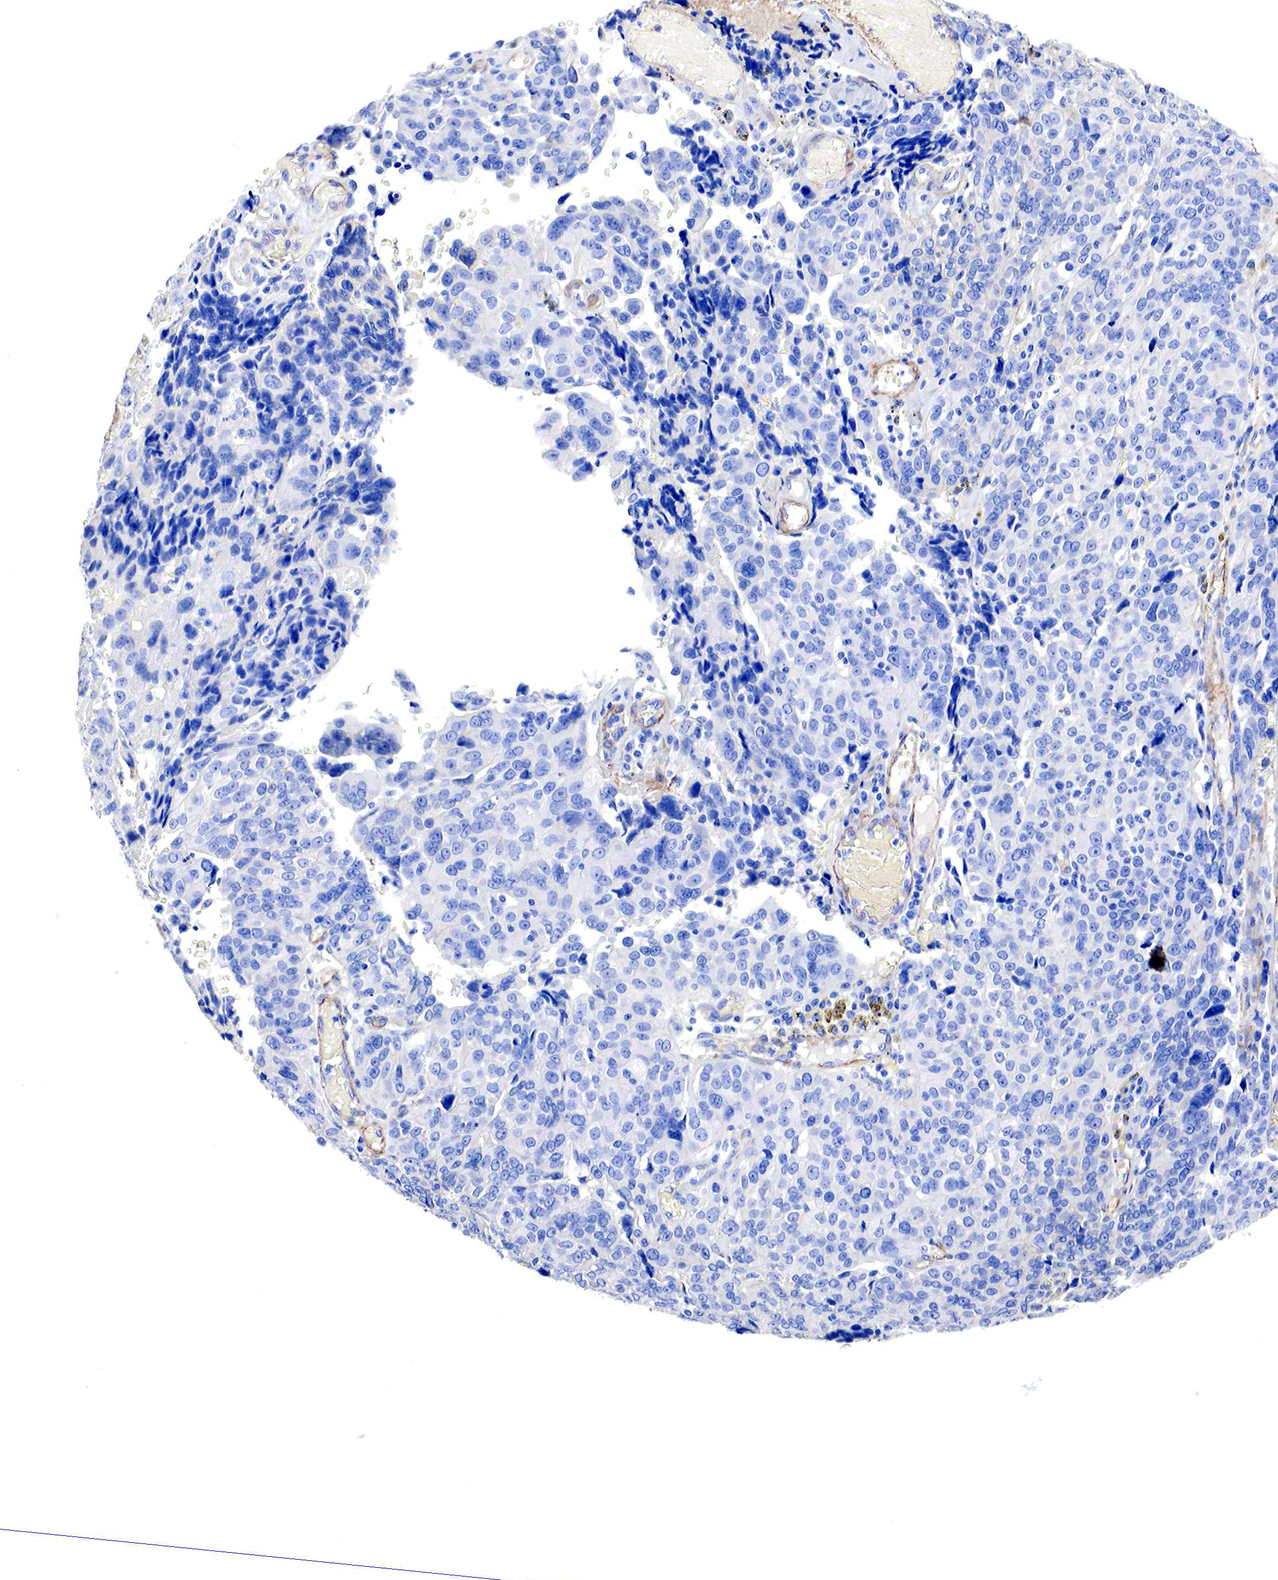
{"staining": {"intensity": "negative", "quantity": "none", "location": "none"}, "tissue": "ovarian cancer", "cell_type": "Tumor cells", "image_type": "cancer", "snomed": [{"axis": "morphology", "description": "Carcinoma, endometroid"}, {"axis": "topography", "description": "Ovary"}], "caption": "Immunohistochemical staining of human ovarian endometroid carcinoma demonstrates no significant positivity in tumor cells.", "gene": "TPM1", "patient": {"sex": "female", "age": 75}}